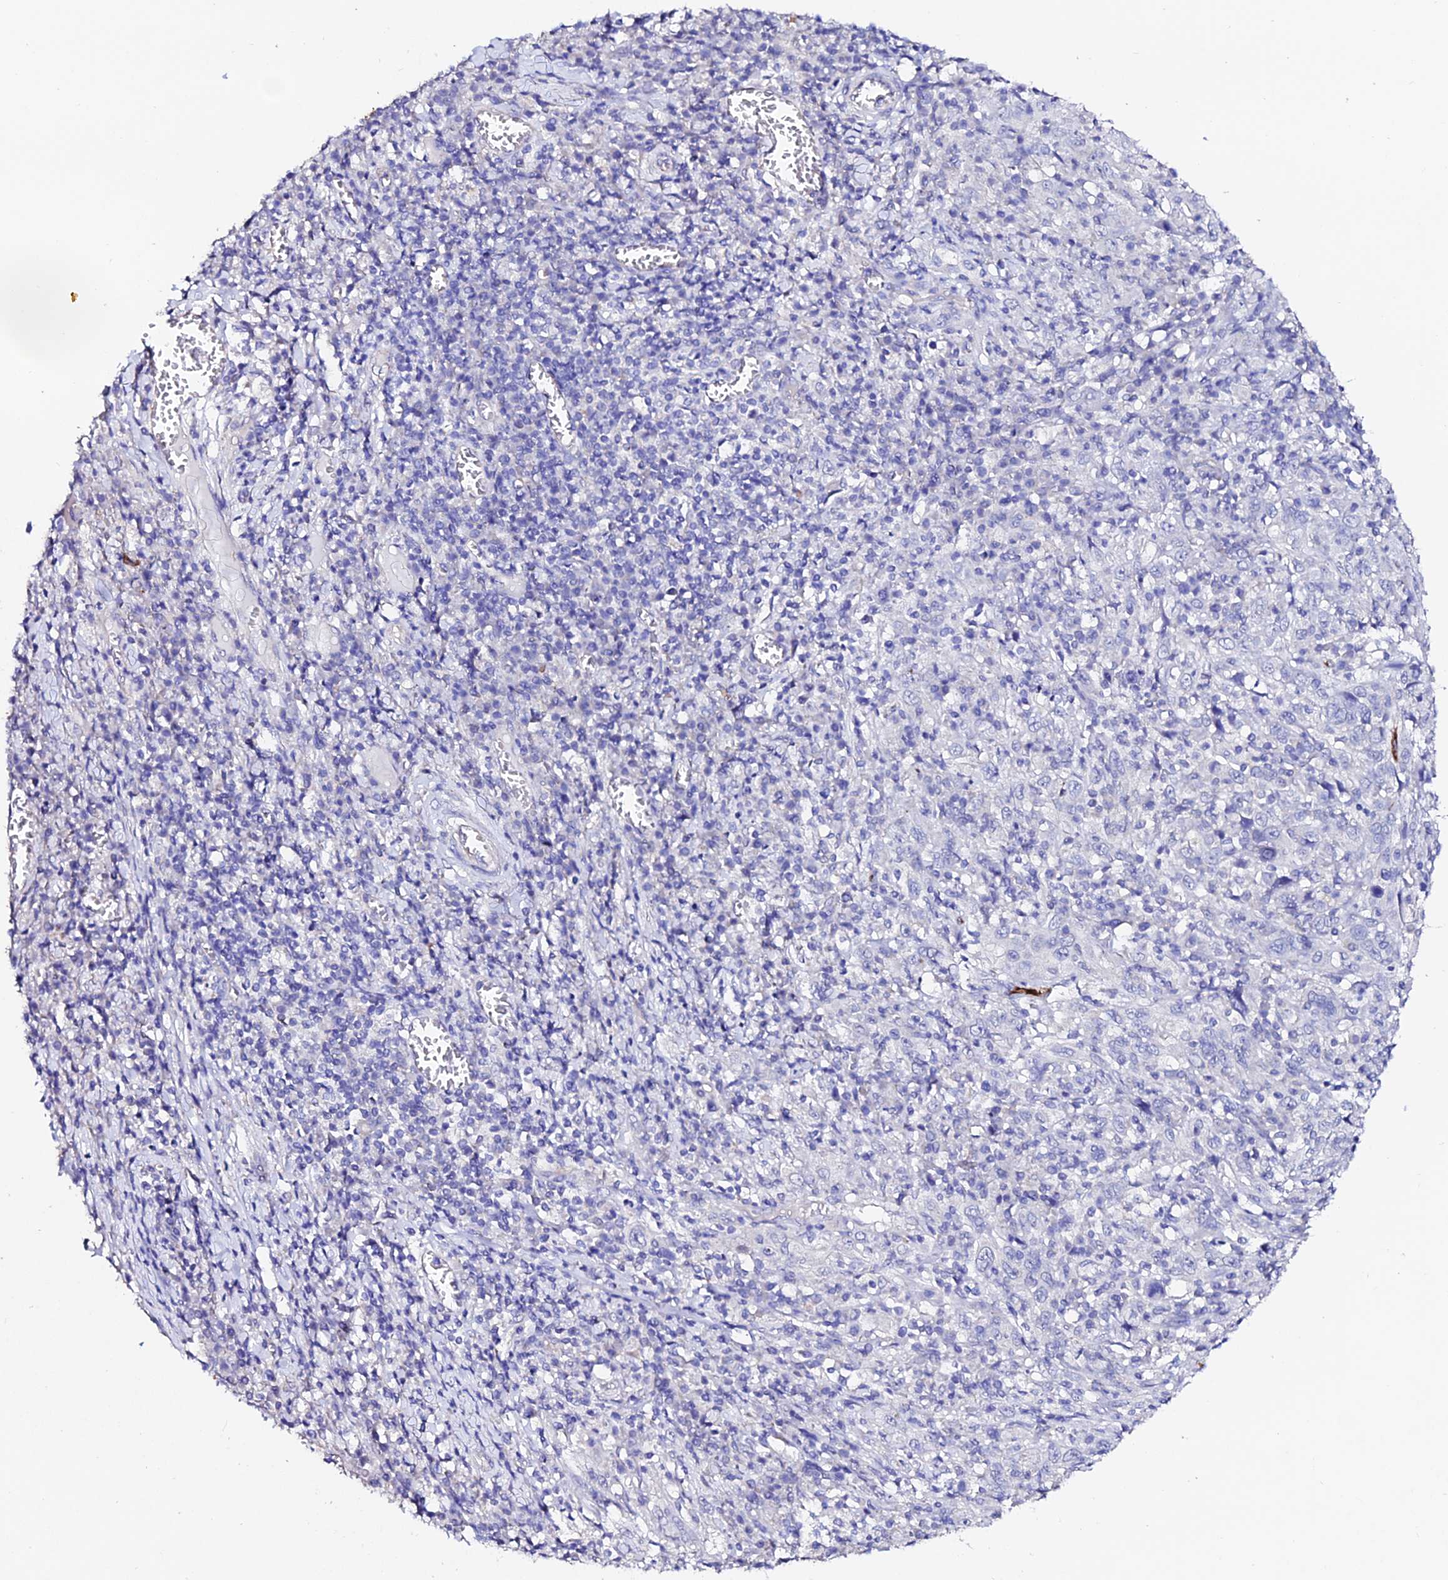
{"staining": {"intensity": "negative", "quantity": "none", "location": "none"}, "tissue": "cervical cancer", "cell_type": "Tumor cells", "image_type": "cancer", "snomed": [{"axis": "morphology", "description": "Squamous cell carcinoma, NOS"}, {"axis": "topography", "description": "Cervix"}], "caption": "Tumor cells are negative for brown protein staining in cervical cancer (squamous cell carcinoma).", "gene": "ESM1", "patient": {"sex": "female", "age": 46}}